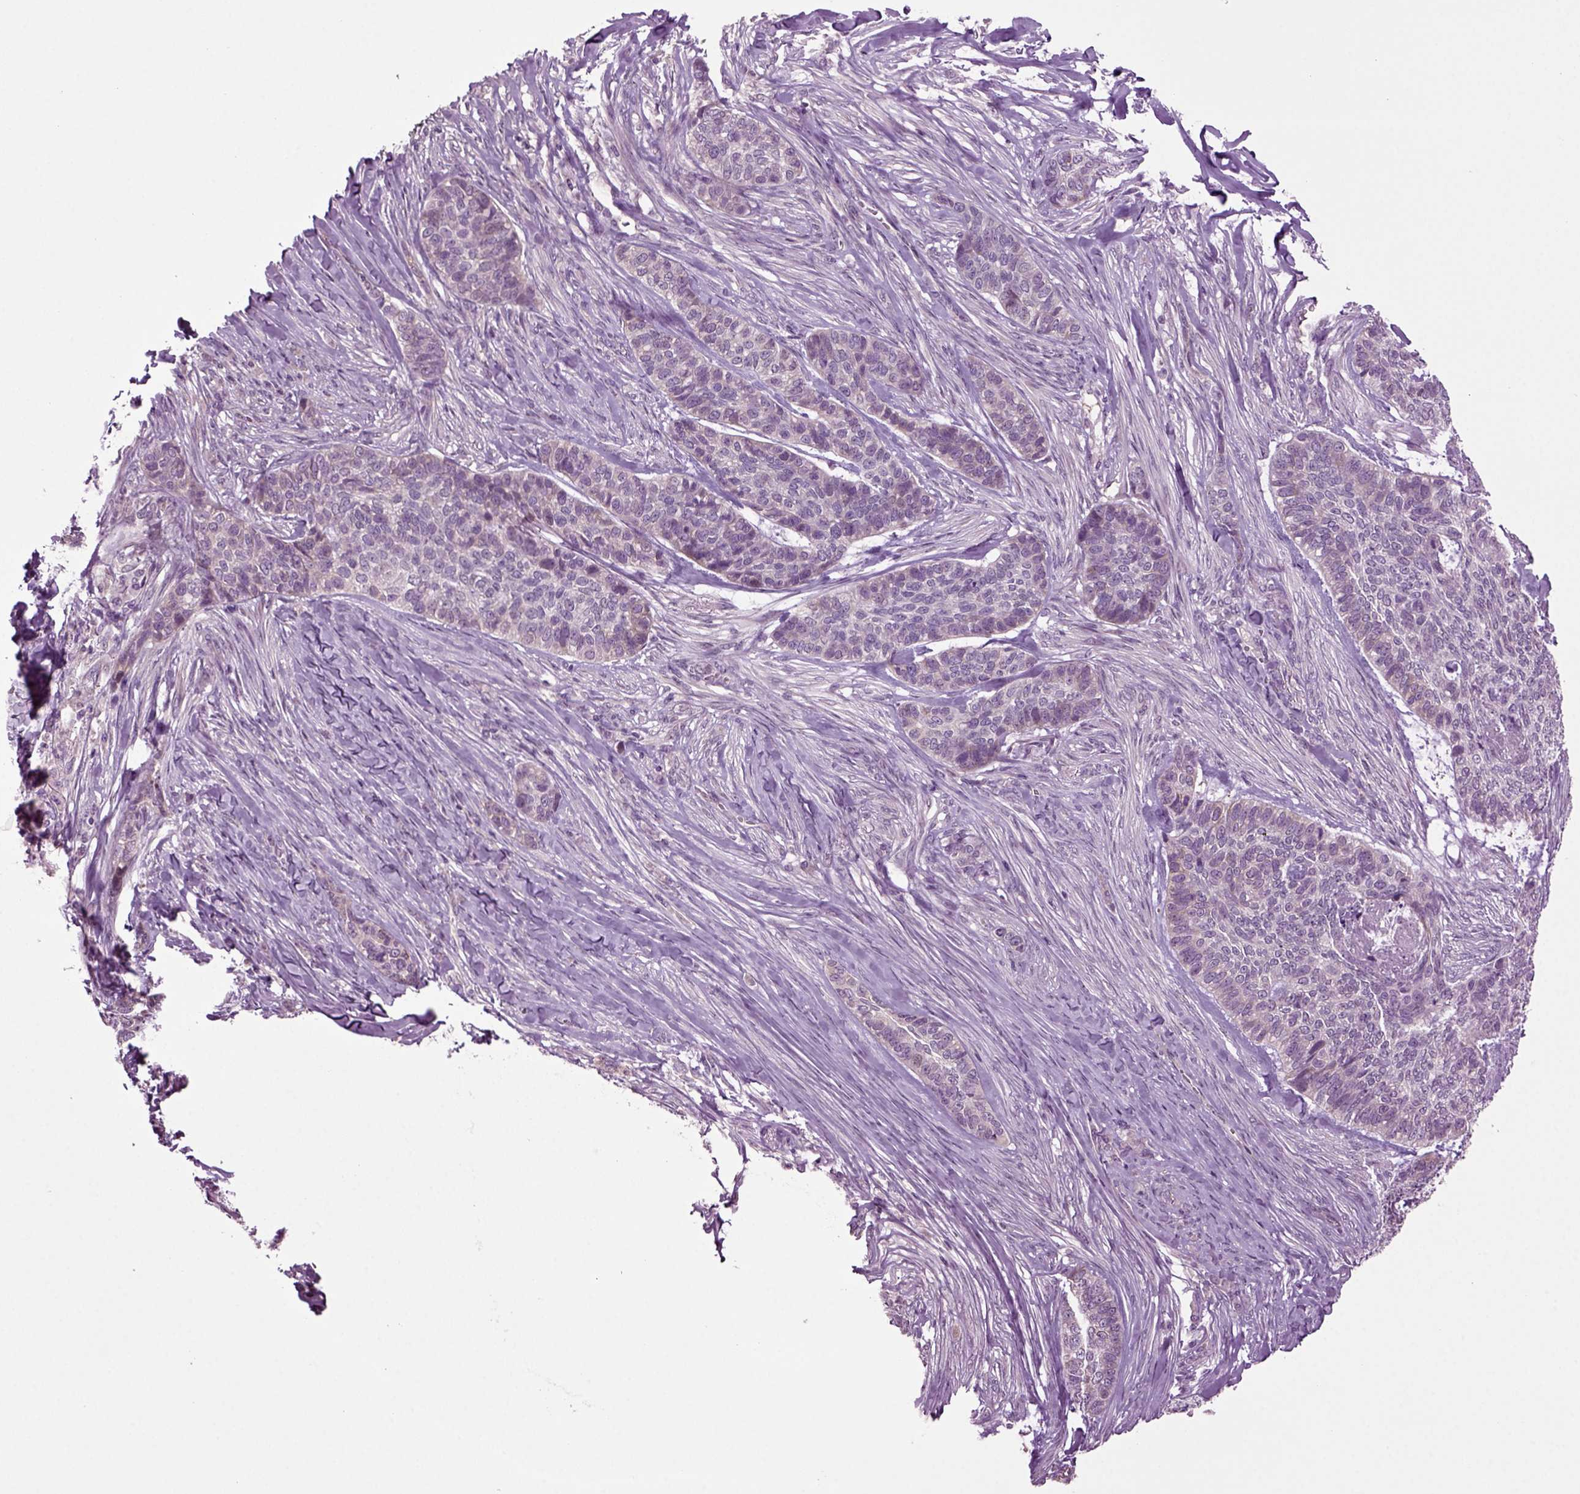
{"staining": {"intensity": "weak", "quantity": "<25%", "location": "cytoplasmic/membranous"}, "tissue": "skin cancer", "cell_type": "Tumor cells", "image_type": "cancer", "snomed": [{"axis": "morphology", "description": "Basal cell carcinoma"}, {"axis": "topography", "description": "Skin"}], "caption": "Skin cancer (basal cell carcinoma) was stained to show a protein in brown. There is no significant staining in tumor cells.", "gene": "PLCH2", "patient": {"sex": "female", "age": 69}}